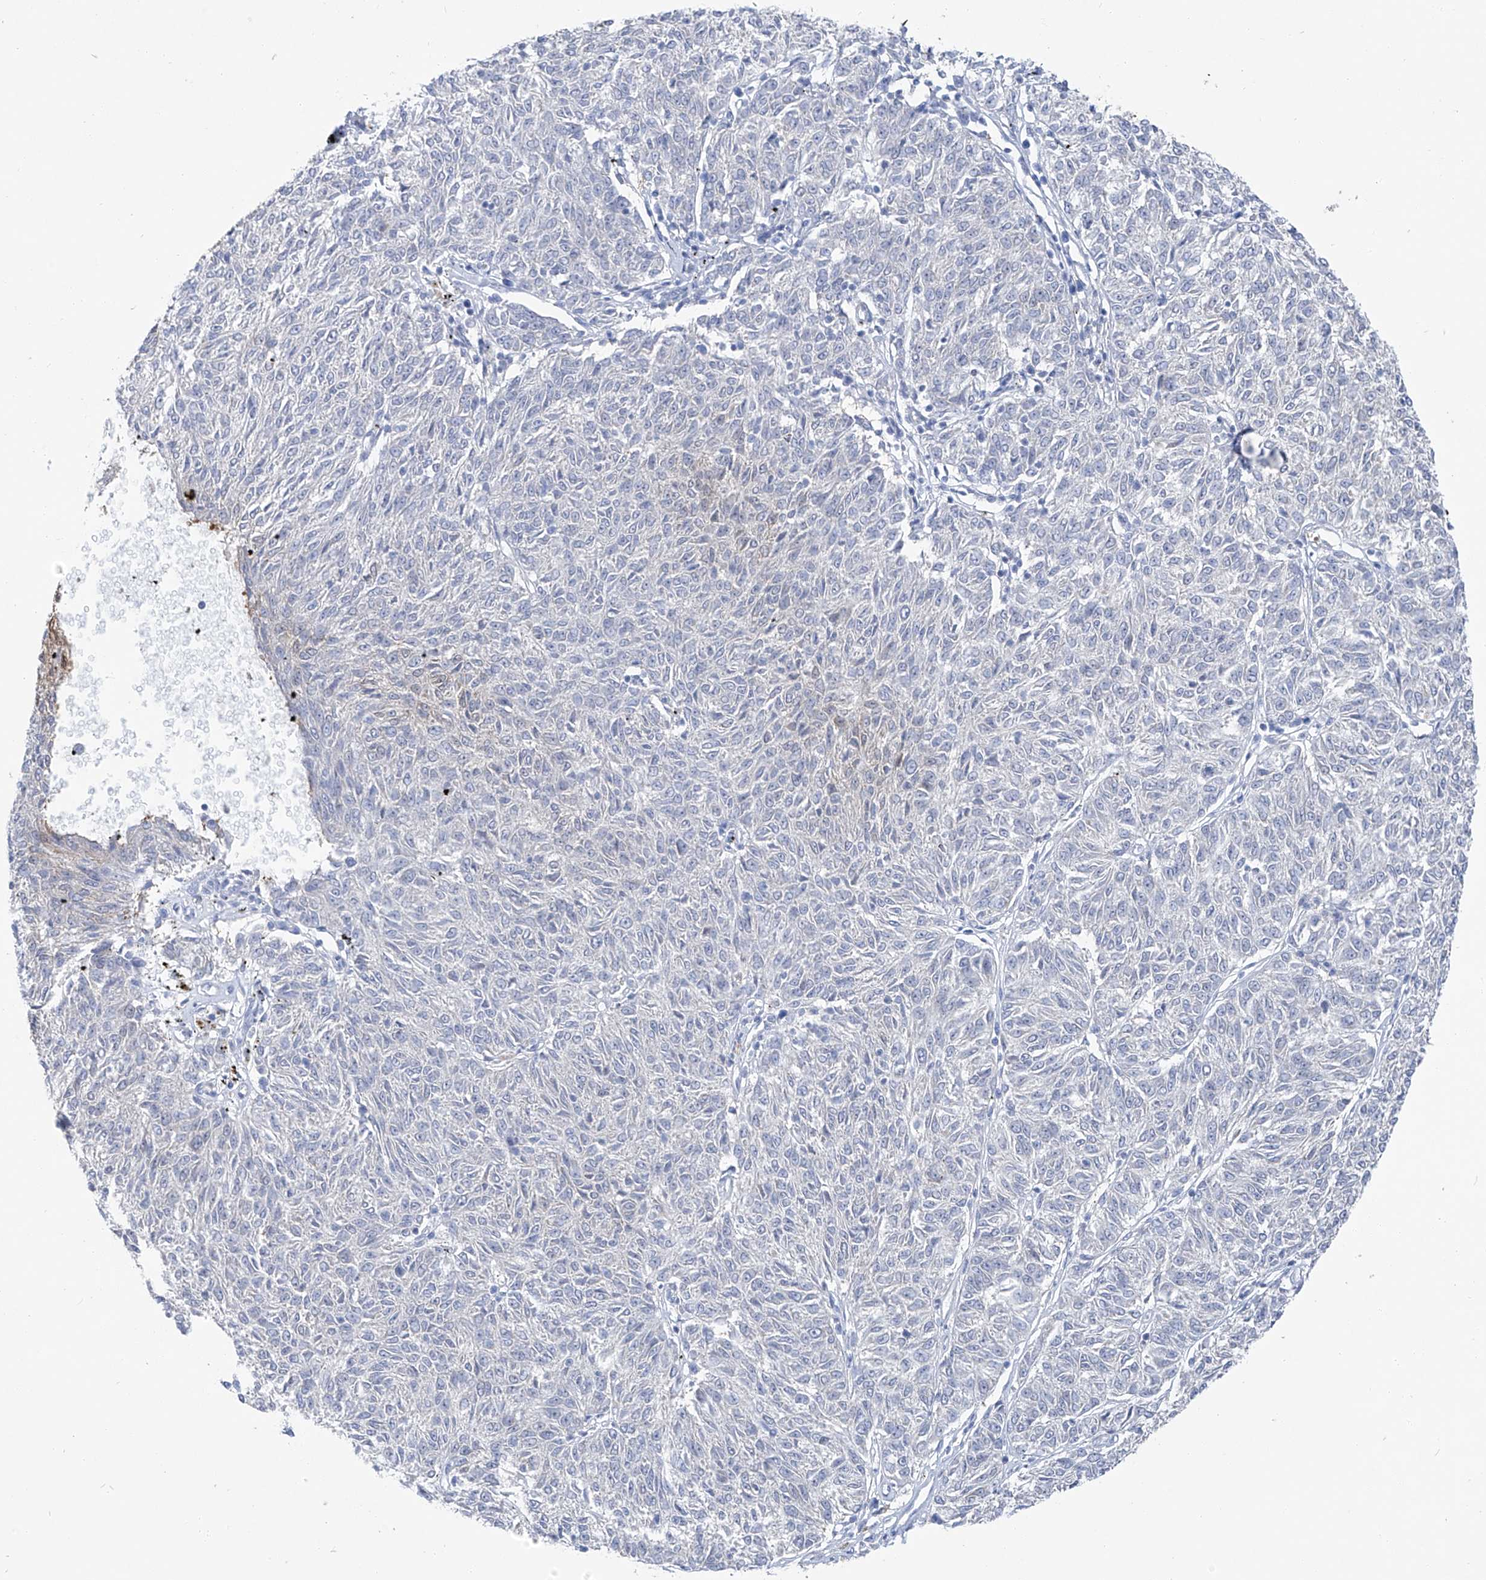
{"staining": {"intensity": "negative", "quantity": "none", "location": "none"}, "tissue": "melanoma", "cell_type": "Tumor cells", "image_type": "cancer", "snomed": [{"axis": "morphology", "description": "Malignant melanoma, NOS"}, {"axis": "topography", "description": "Skin"}], "caption": "IHC micrograph of neoplastic tissue: human malignant melanoma stained with DAB displays no significant protein expression in tumor cells.", "gene": "UFL1", "patient": {"sex": "female", "age": 72}}